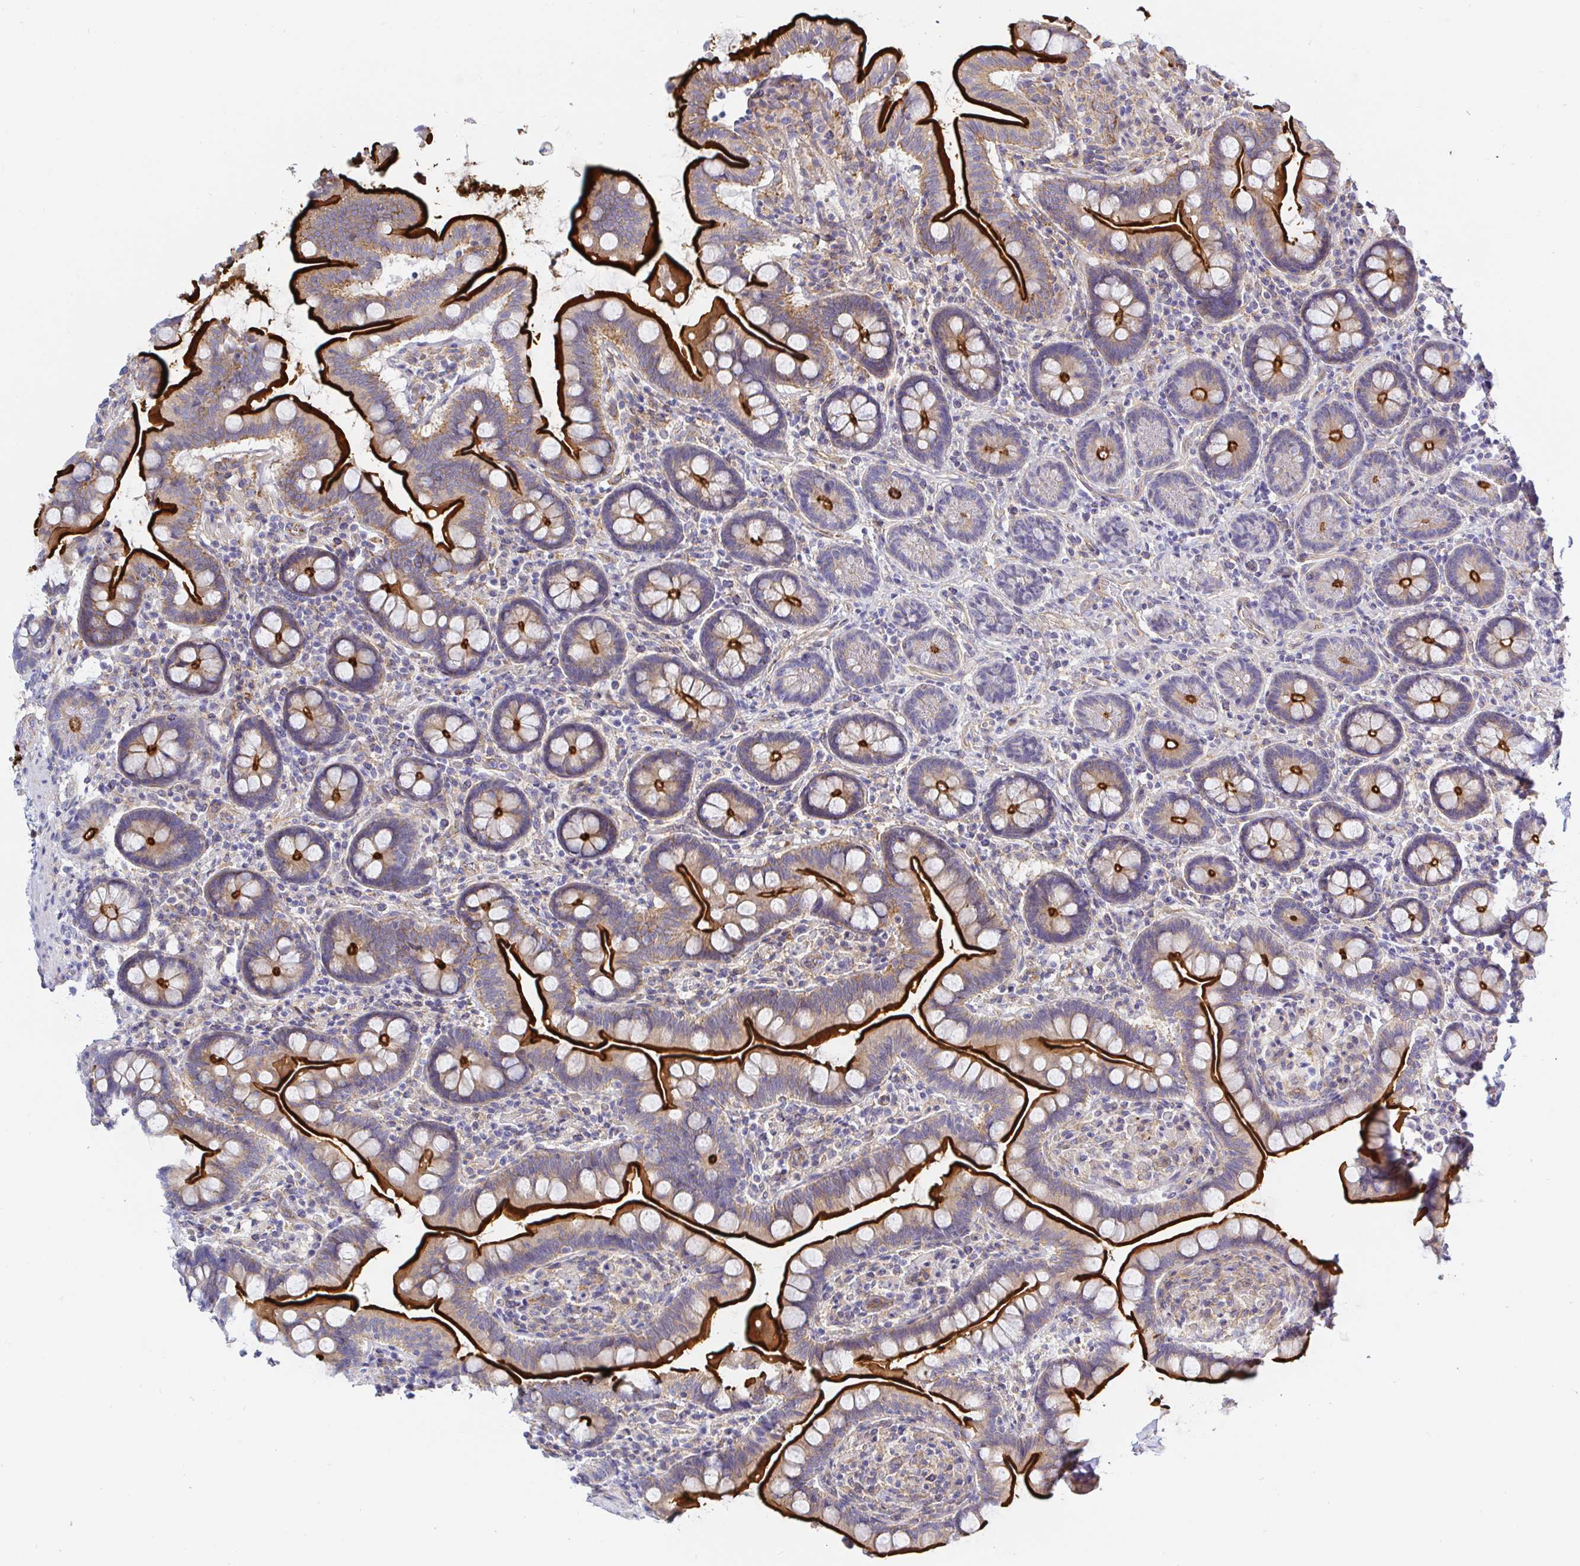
{"staining": {"intensity": "strong", "quantity": ">75%", "location": "cytoplasmic/membranous"}, "tissue": "small intestine", "cell_type": "Glandular cells", "image_type": "normal", "snomed": [{"axis": "morphology", "description": "Normal tissue, NOS"}, {"axis": "topography", "description": "Small intestine"}], "caption": "An immunohistochemistry (IHC) micrograph of benign tissue is shown. Protein staining in brown labels strong cytoplasmic/membranous positivity in small intestine within glandular cells. (Brightfield microscopy of DAB IHC at high magnification).", "gene": "ARL4D", "patient": {"sex": "female", "age": 64}}